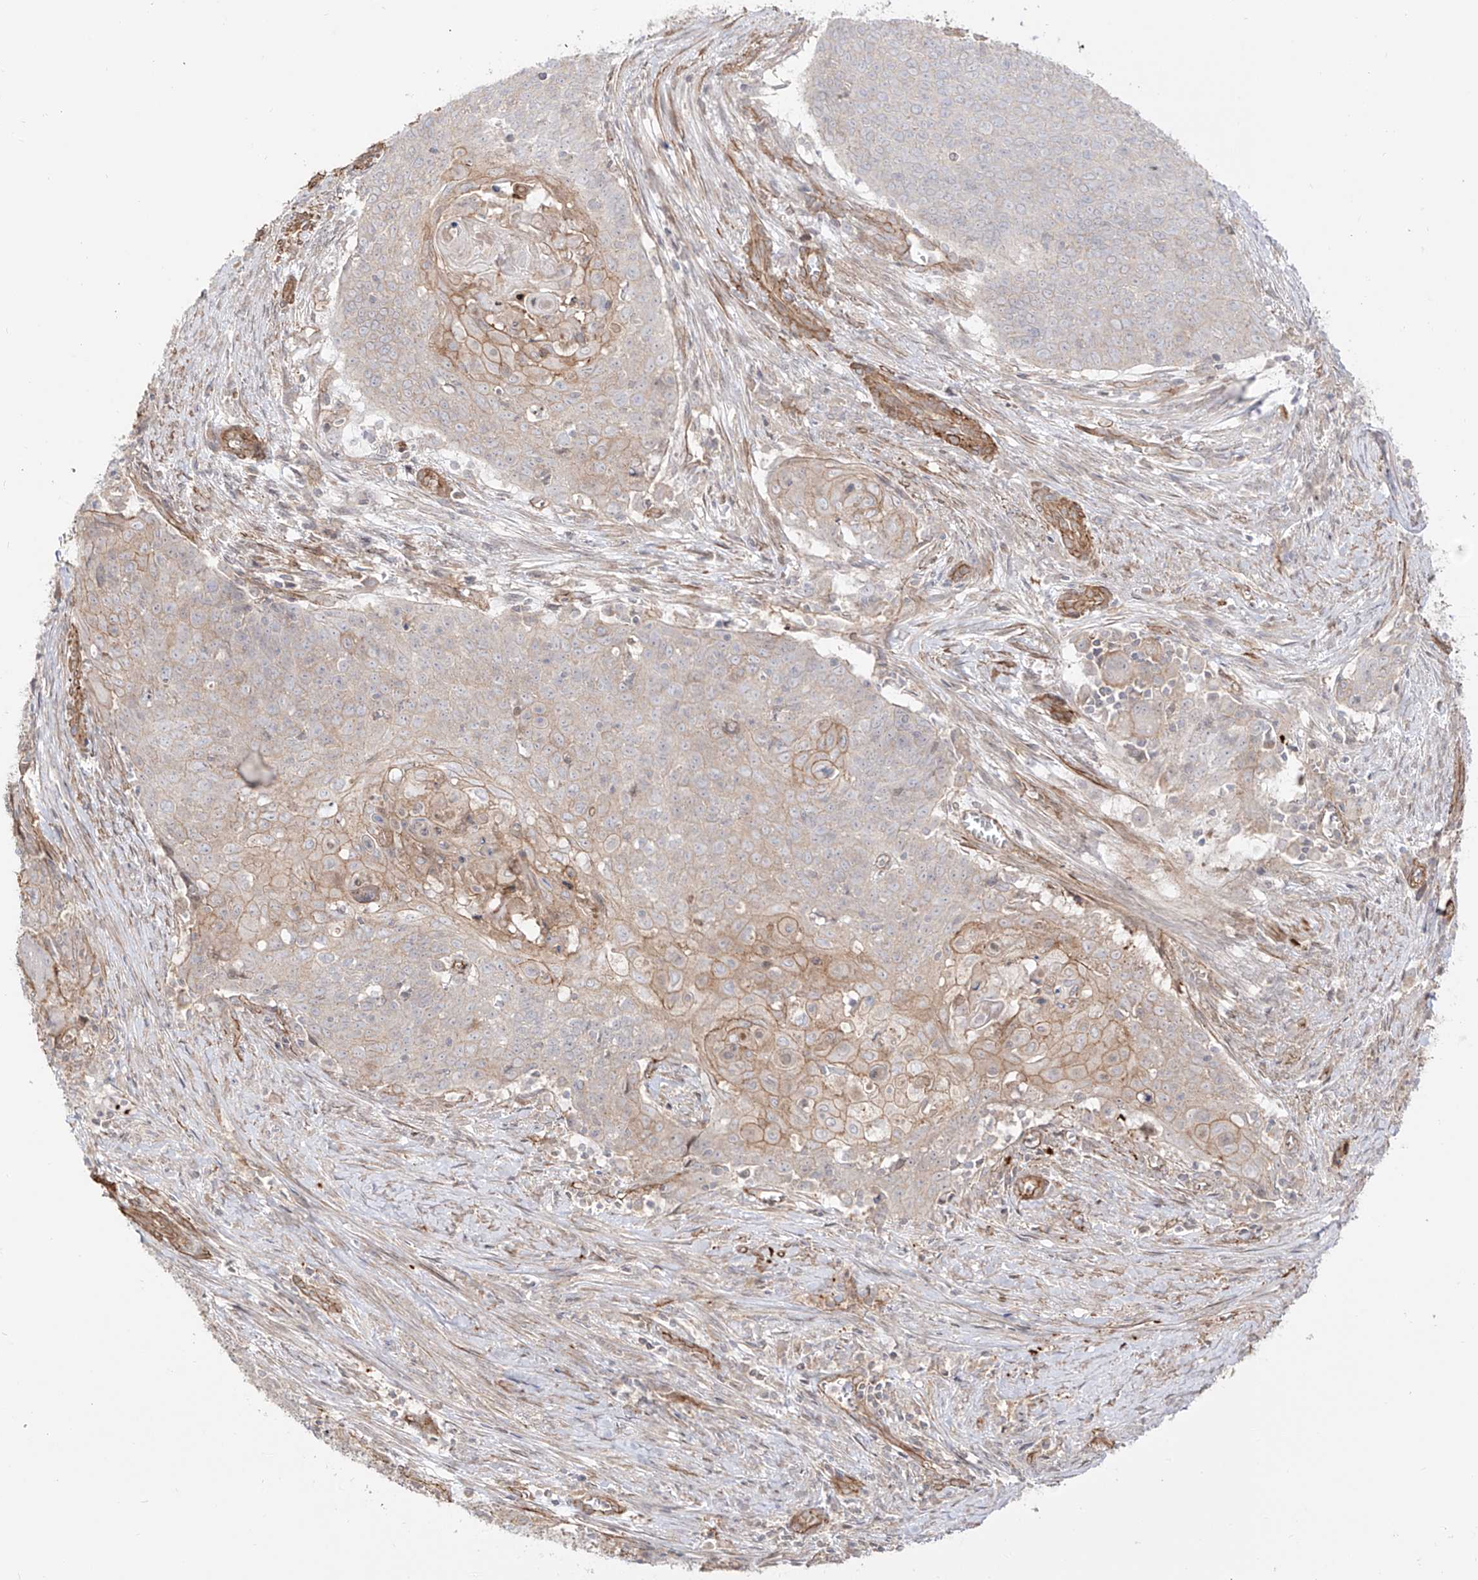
{"staining": {"intensity": "weak", "quantity": "<25%", "location": "cytoplasmic/membranous"}, "tissue": "cervical cancer", "cell_type": "Tumor cells", "image_type": "cancer", "snomed": [{"axis": "morphology", "description": "Squamous cell carcinoma, NOS"}, {"axis": "topography", "description": "Cervix"}], "caption": "The histopathology image demonstrates no staining of tumor cells in cervical squamous cell carcinoma.", "gene": "ZNF180", "patient": {"sex": "female", "age": 39}}